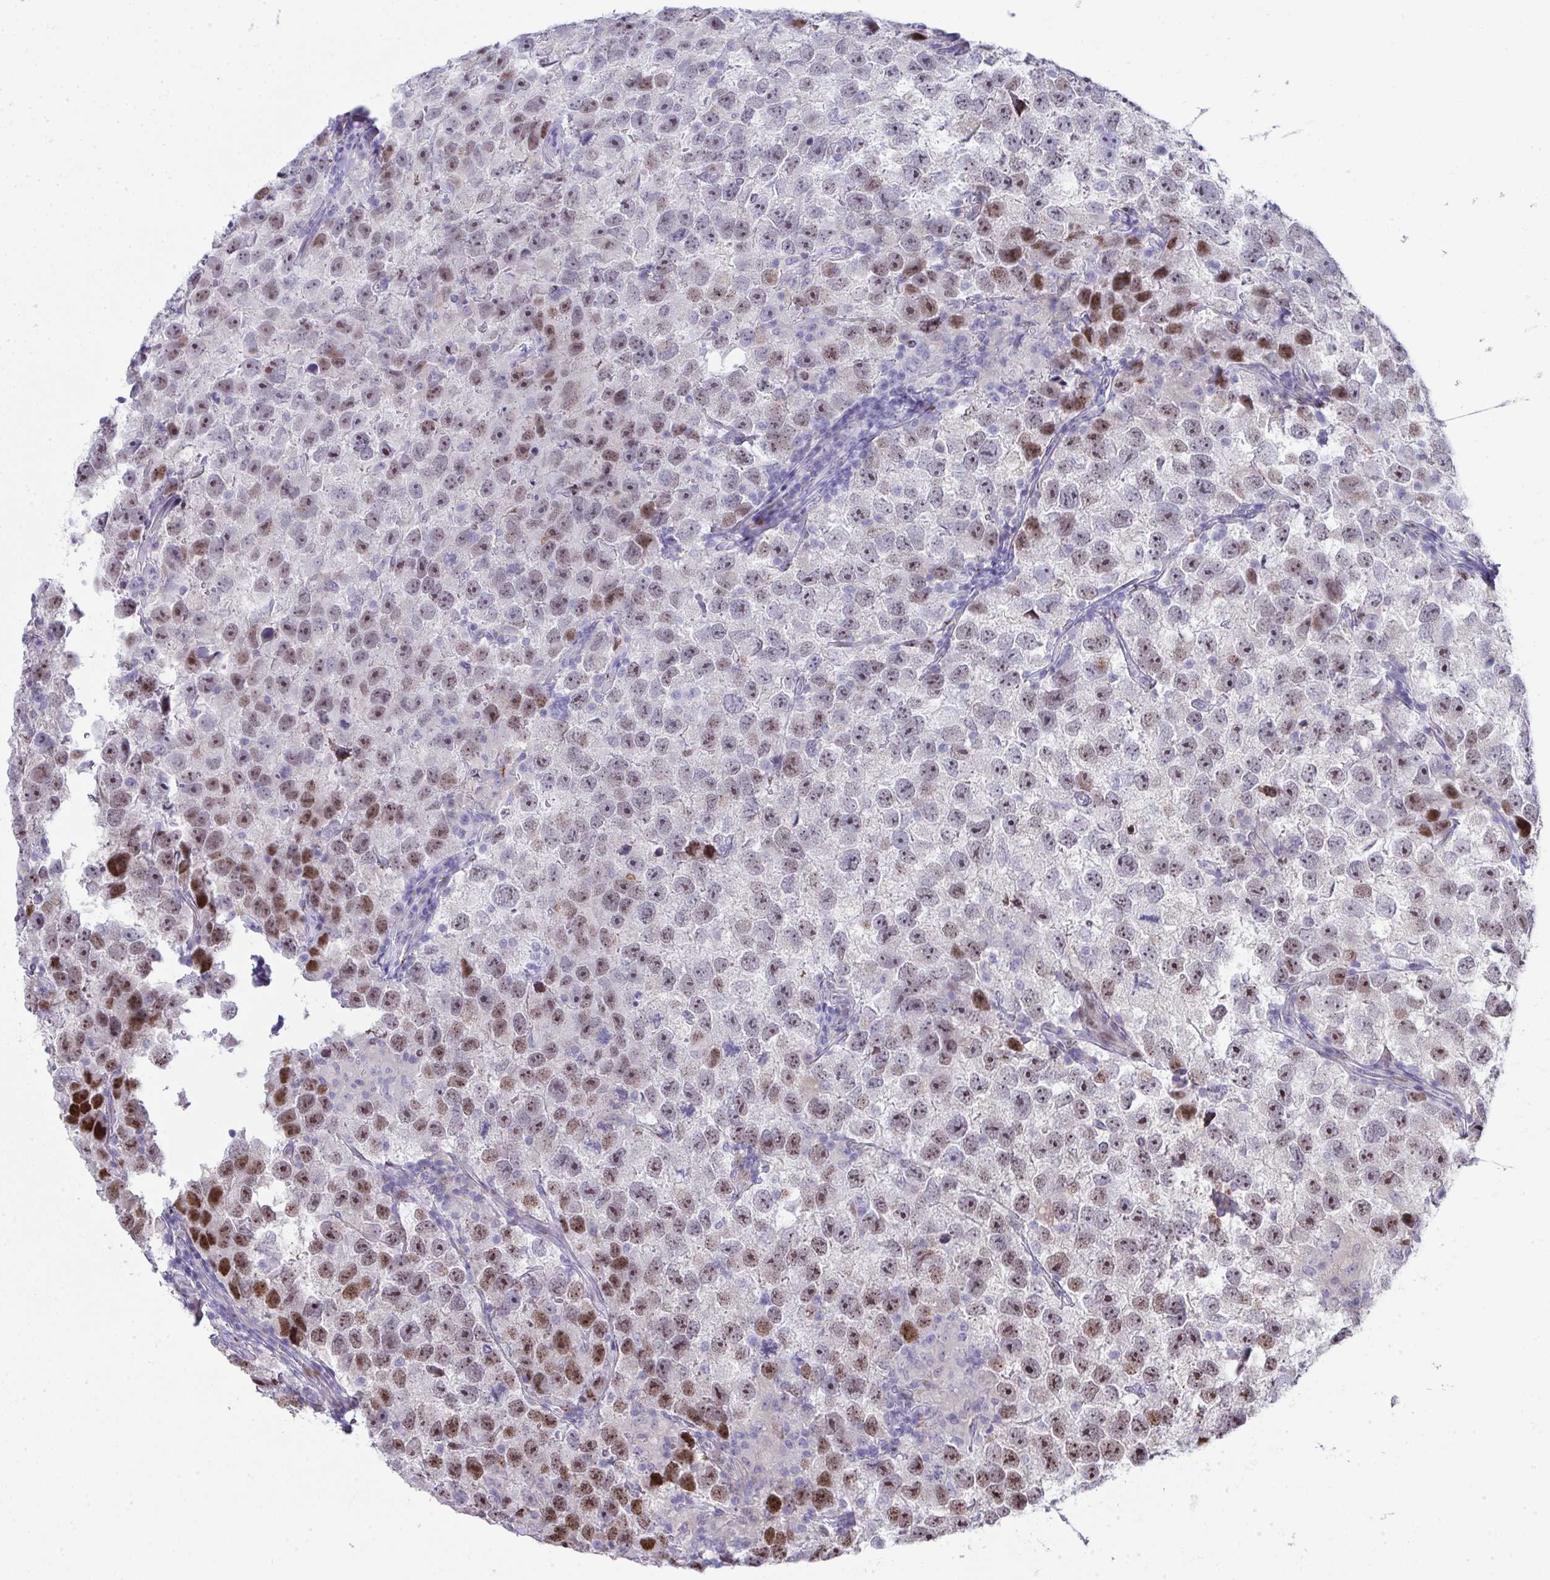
{"staining": {"intensity": "moderate", "quantity": "25%-75%", "location": "nuclear"}, "tissue": "testis cancer", "cell_type": "Tumor cells", "image_type": "cancer", "snomed": [{"axis": "morphology", "description": "Seminoma, NOS"}, {"axis": "topography", "description": "Testis"}], "caption": "There is medium levels of moderate nuclear staining in tumor cells of seminoma (testis), as demonstrated by immunohistochemical staining (brown color).", "gene": "GALNT16", "patient": {"sex": "male", "age": 26}}